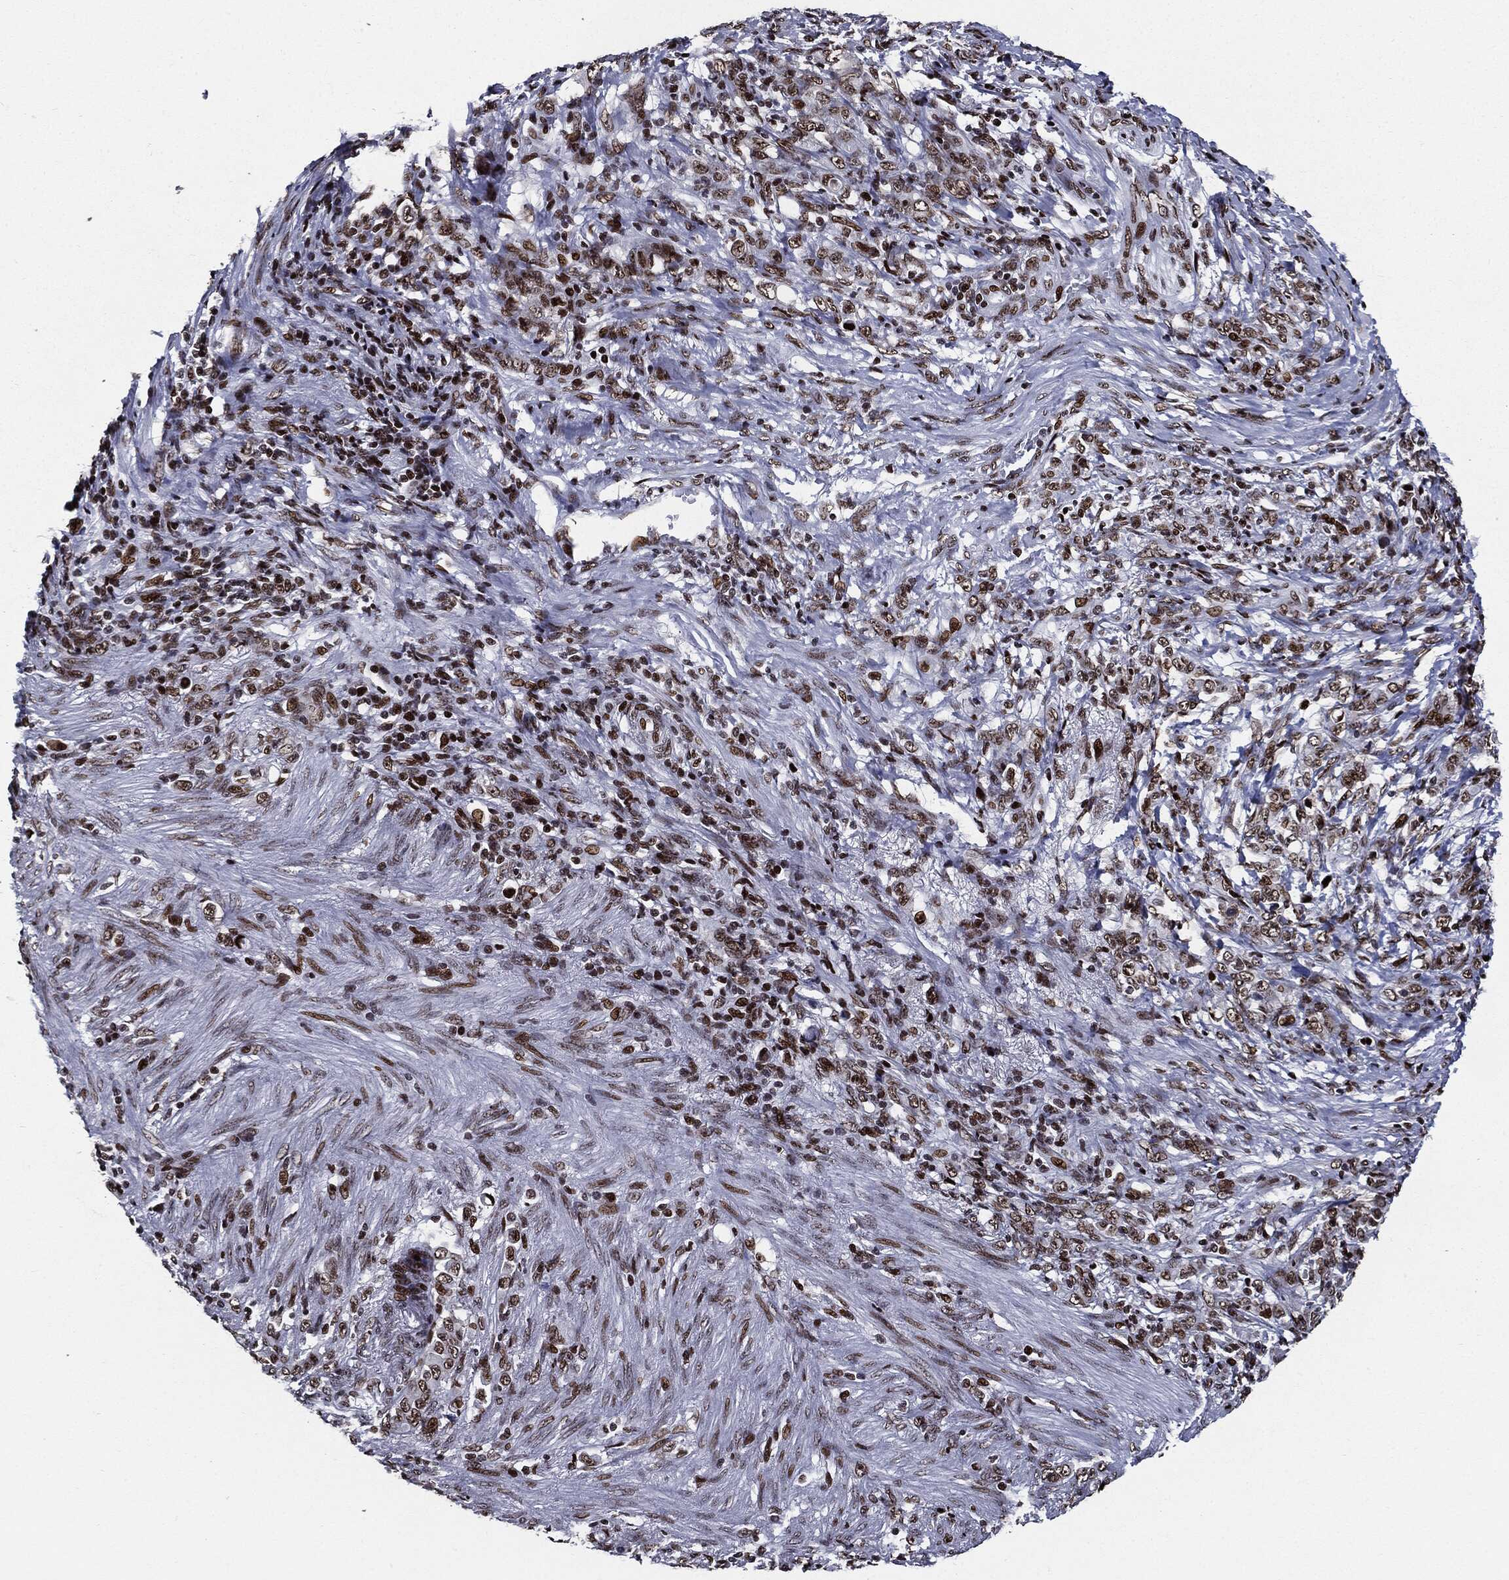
{"staining": {"intensity": "moderate", "quantity": ">75%", "location": "nuclear"}, "tissue": "stomach cancer", "cell_type": "Tumor cells", "image_type": "cancer", "snomed": [{"axis": "morphology", "description": "Normal tissue, NOS"}, {"axis": "morphology", "description": "Adenocarcinoma, NOS"}, {"axis": "topography", "description": "Stomach"}], "caption": "Stomach cancer was stained to show a protein in brown. There is medium levels of moderate nuclear positivity in about >75% of tumor cells. (brown staining indicates protein expression, while blue staining denotes nuclei).", "gene": "ZFP91", "patient": {"sex": "female", "age": 79}}